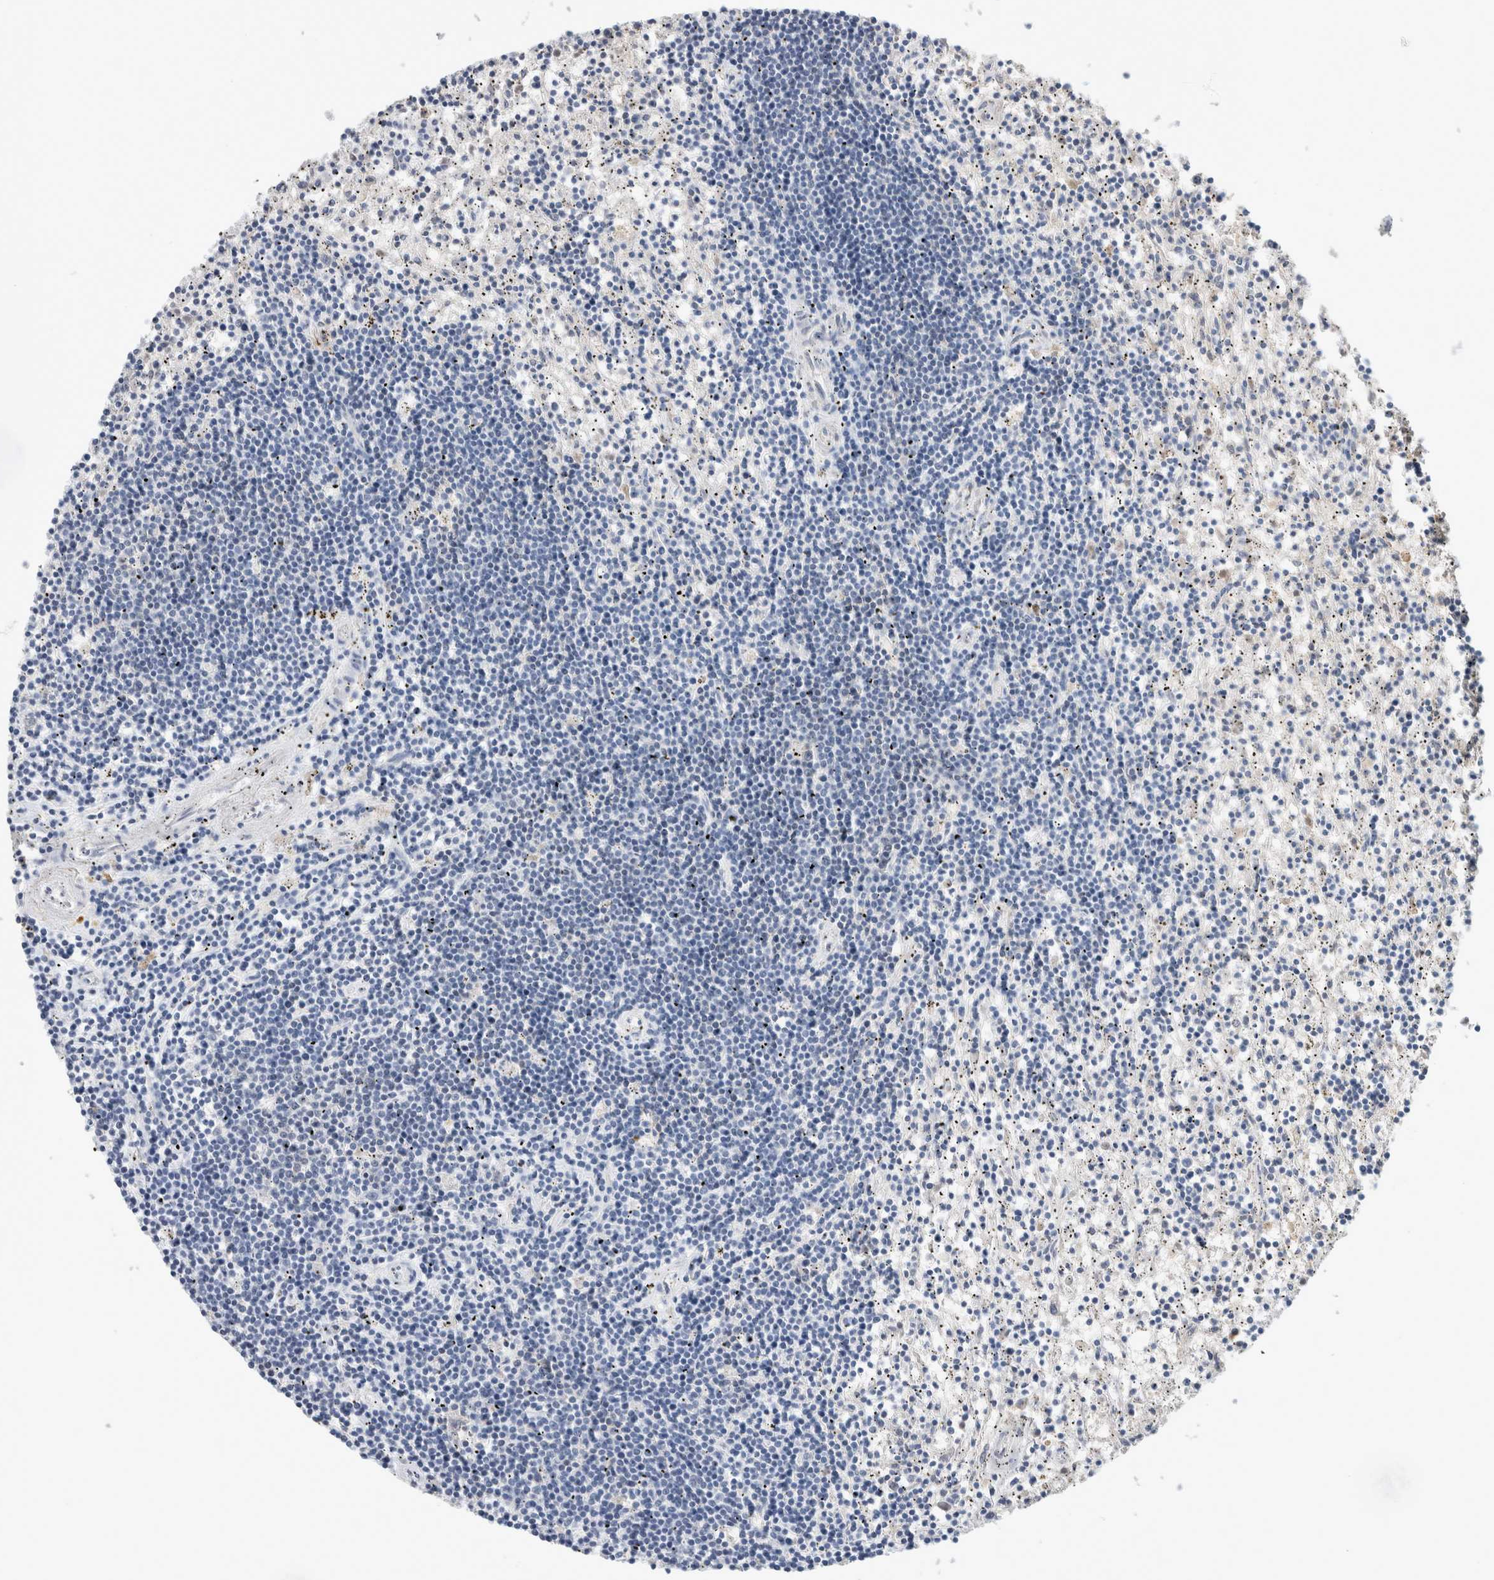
{"staining": {"intensity": "negative", "quantity": "none", "location": "none"}, "tissue": "lymphoma", "cell_type": "Tumor cells", "image_type": "cancer", "snomed": [{"axis": "morphology", "description": "Malignant lymphoma, non-Hodgkin's type, Low grade"}, {"axis": "topography", "description": "Spleen"}], "caption": "An IHC image of low-grade malignant lymphoma, non-Hodgkin's type is shown. There is no staining in tumor cells of low-grade malignant lymphoma, non-Hodgkin's type.", "gene": "SCGB1A1", "patient": {"sex": "male", "age": 76}}